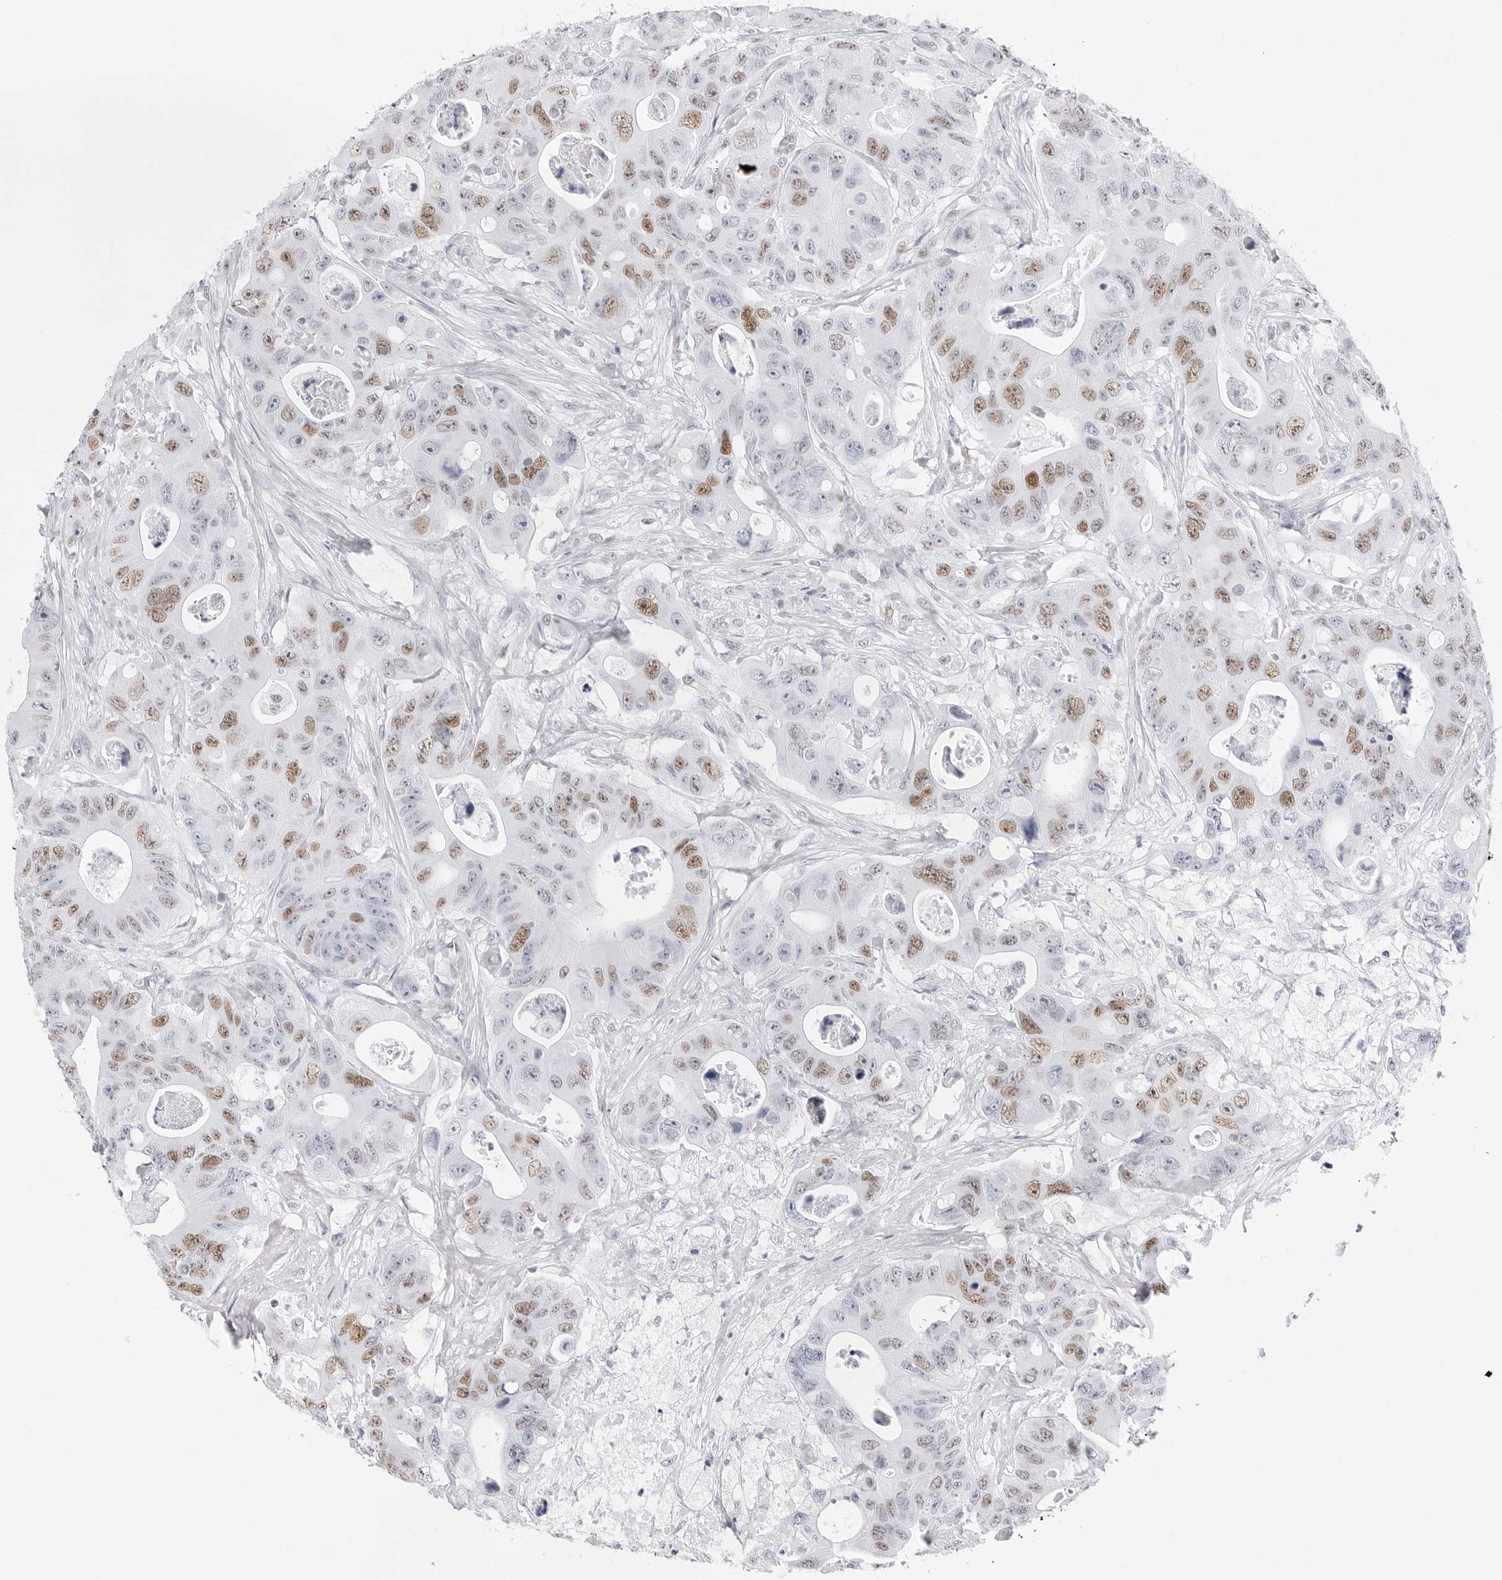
{"staining": {"intensity": "moderate", "quantity": "25%-75%", "location": "nuclear"}, "tissue": "colorectal cancer", "cell_type": "Tumor cells", "image_type": "cancer", "snomed": [{"axis": "morphology", "description": "Adenocarcinoma, NOS"}, {"axis": "topography", "description": "Colon"}], "caption": "Approximately 25%-75% of tumor cells in human adenocarcinoma (colorectal) show moderate nuclear protein positivity as visualized by brown immunohistochemical staining.", "gene": "NASP", "patient": {"sex": "female", "age": 46}}